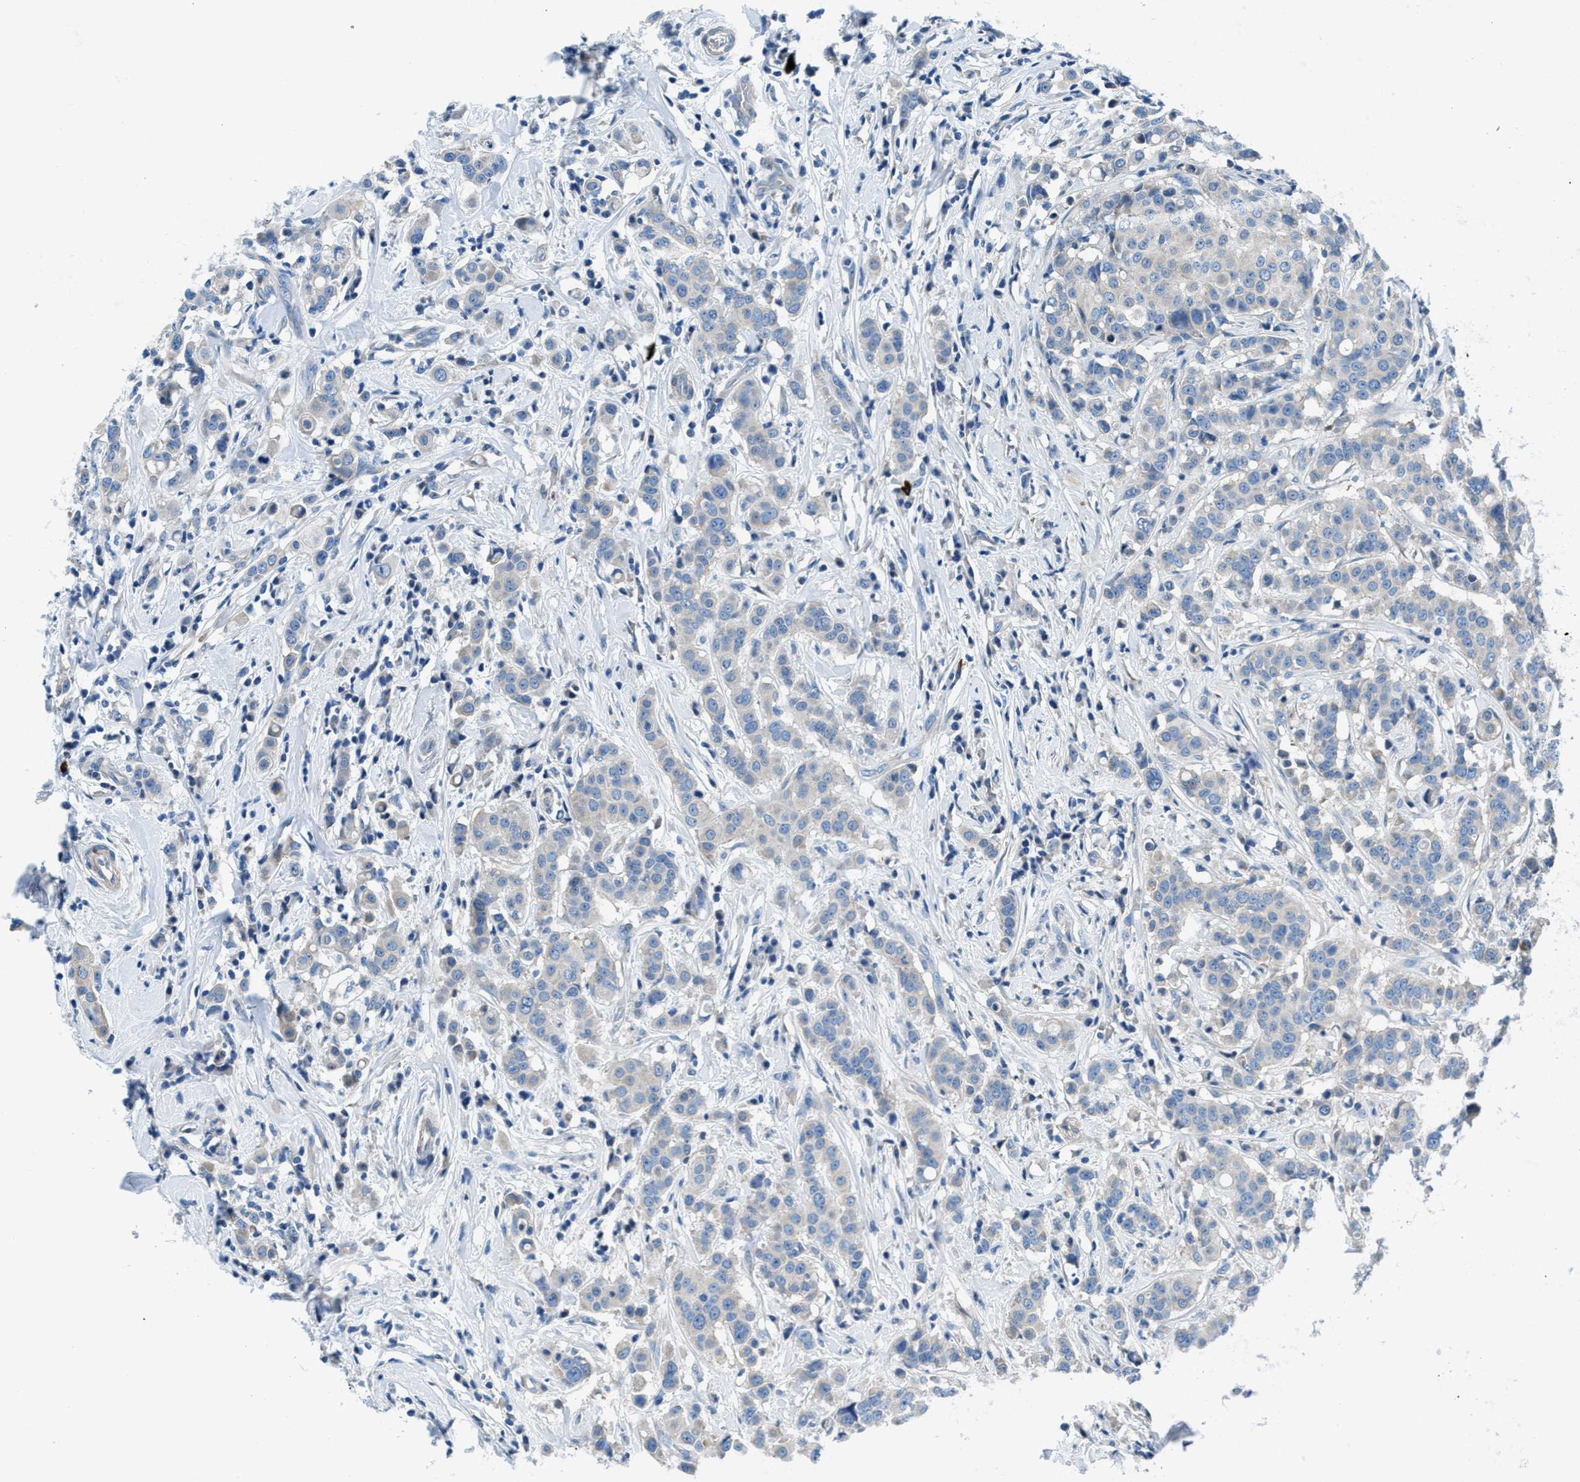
{"staining": {"intensity": "negative", "quantity": "none", "location": "none"}, "tissue": "breast cancer", "cell_type": "Tumor cells", "image_type": "cancer", "snomed": [{"axis": "morphology", "description": "Duct carcinoma"}, {"axis": "topography", "description": "Breast"}], "caption": "Breast infiltrating ductal carcinoma stained for a protein using IHC exhibits no staining tumor cells.", "gene": "CDRT4", "patient": {"sex": "female", "age": 27}}